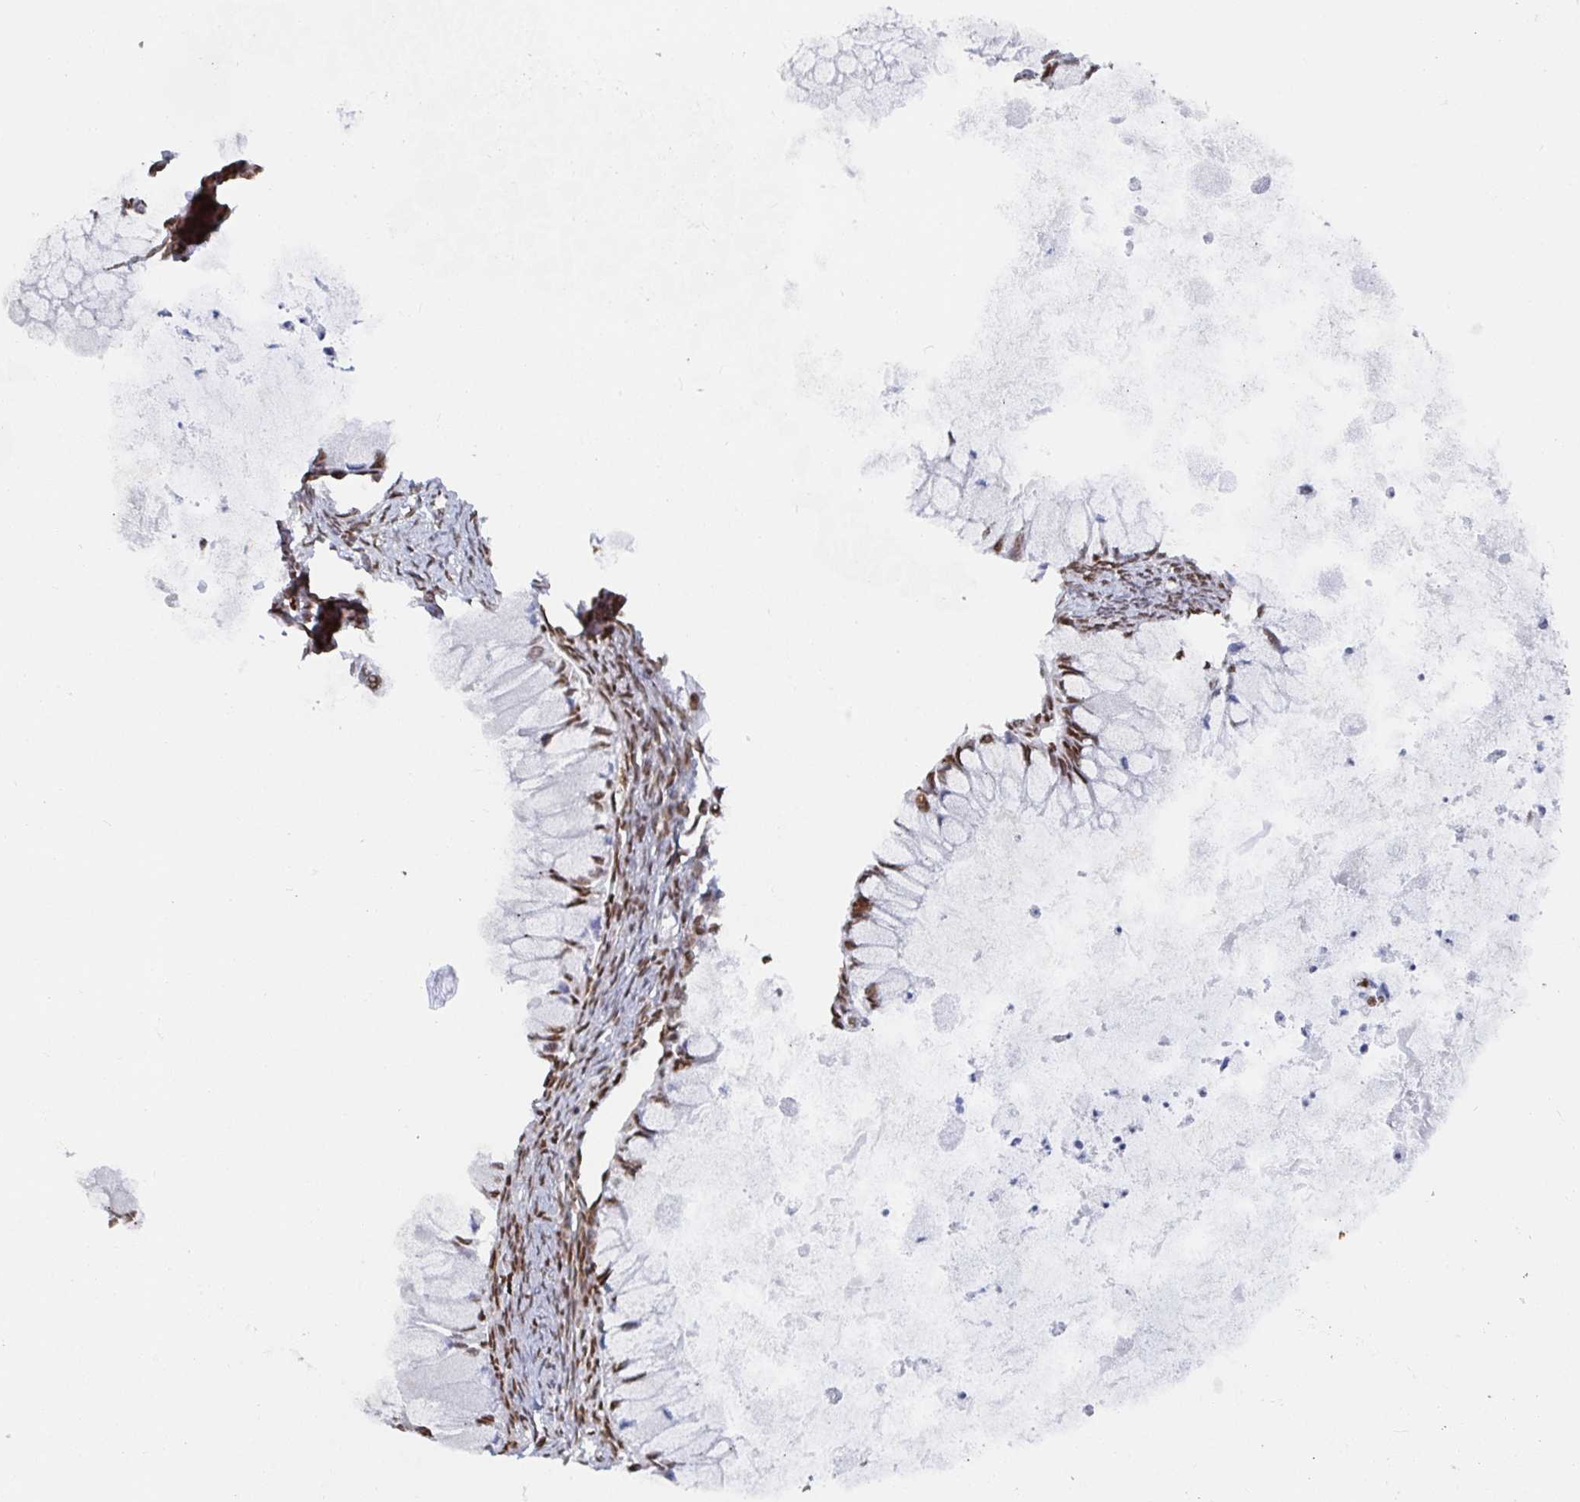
{"staining": {"intensity": "moderate", "quantity": ">75%", "location": "nuclear"}, "tissue": "ovarian cancer", "cell_type": "Tumor cells", "image_type": "cancer", "snomed": [{"axis": "morphology", "description": "Cystadenocarcinoma, mucinous, NOS"}, {"axis": "topography", "description": "Ovary"}], "caption": "Approximately >75% of tumor cells in human mucinous cystadenocarcinoma (ovarian) demonstrate moderate nuclear protein positivity as visualized by brown immunohistochemical staining.", "gene": "EWSR1", "patient": {"sex": "female", "age": 34}}